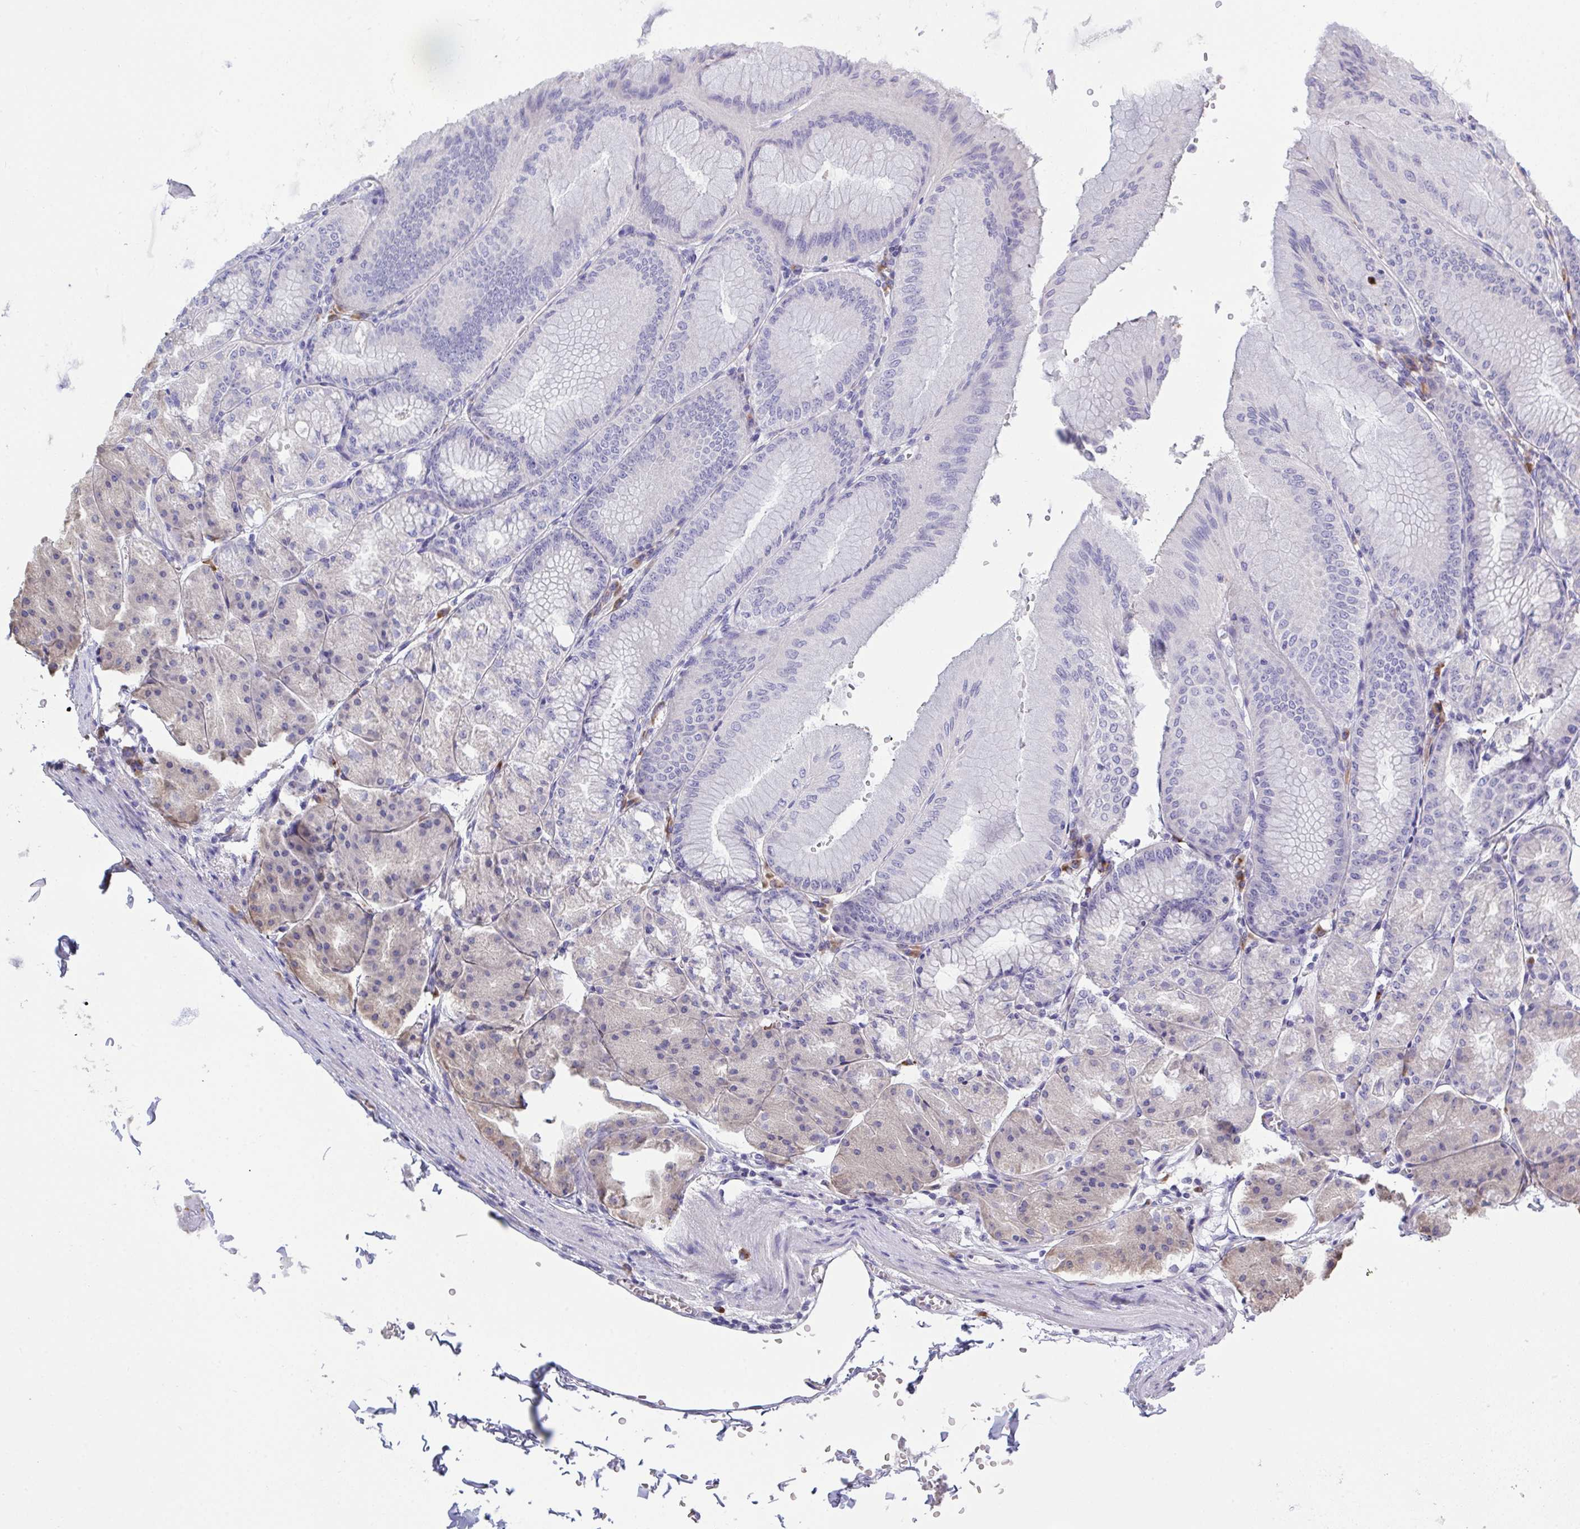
{"staining": {"intensity": "weak", "quantity": "<25%", "location": "cytoplasmic/membranous"}, "tissue": "stomach", "cell_type": "Glandular cells", "image_type": "normal", "snomed": [{"axis": "morphology", "description": "Normal tissue, NOS"}, {"axis": "topography", "description": "Stomach, lower"}], "caption": "Glandular cells are negative for protein expression in normal human stomach. (Stains: DAB immunohistochemistry with hematoxylin counter stain, Microscopy: brightfield microscopy at high magnification).", "gene": "LRRC58", "patient": {"sex": "male", "age": 71}}